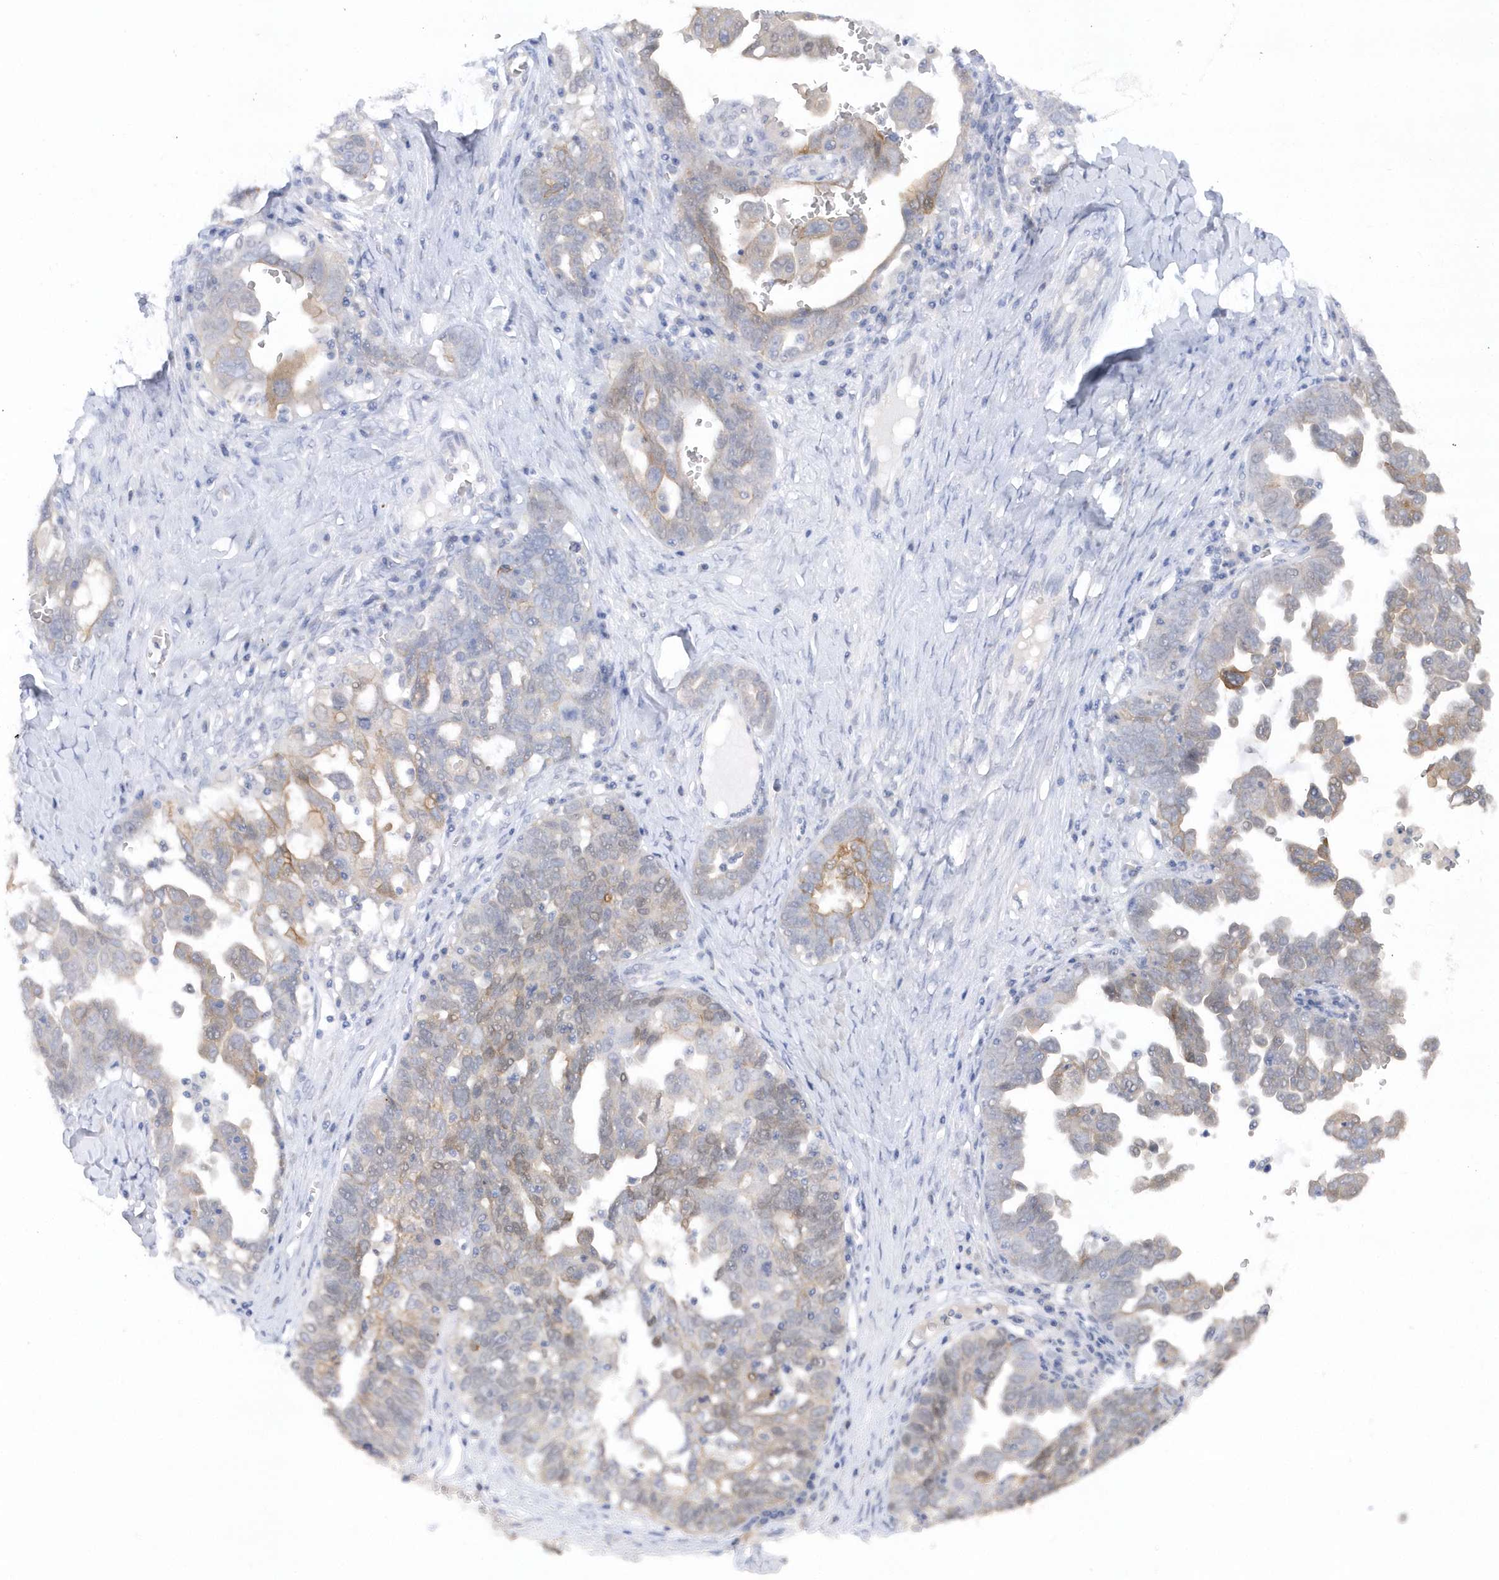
{"staining": {"intensity": "weak", "quantity": "25%-75%", "location": "cytoplasmic/membranous"}, "tissue": "ovarian cancer", "cell_type": "Tumor cells", "image_type": "cancer", "snomed": [{"axis": "morphology", "description": "Carcinoma, endometroid"}, {"axis": "topography", "description": "Ovary"}], "caption": "This photomicrograph exhibits immunohistochemistry (IHC) staining of ovarian endometroid carcinoma, with low weak cytoplasmic/membranous expression in about 25%-75% of tumor cells.", "gene": "RPE", "patient": {"sex": "female", "age": 62}}